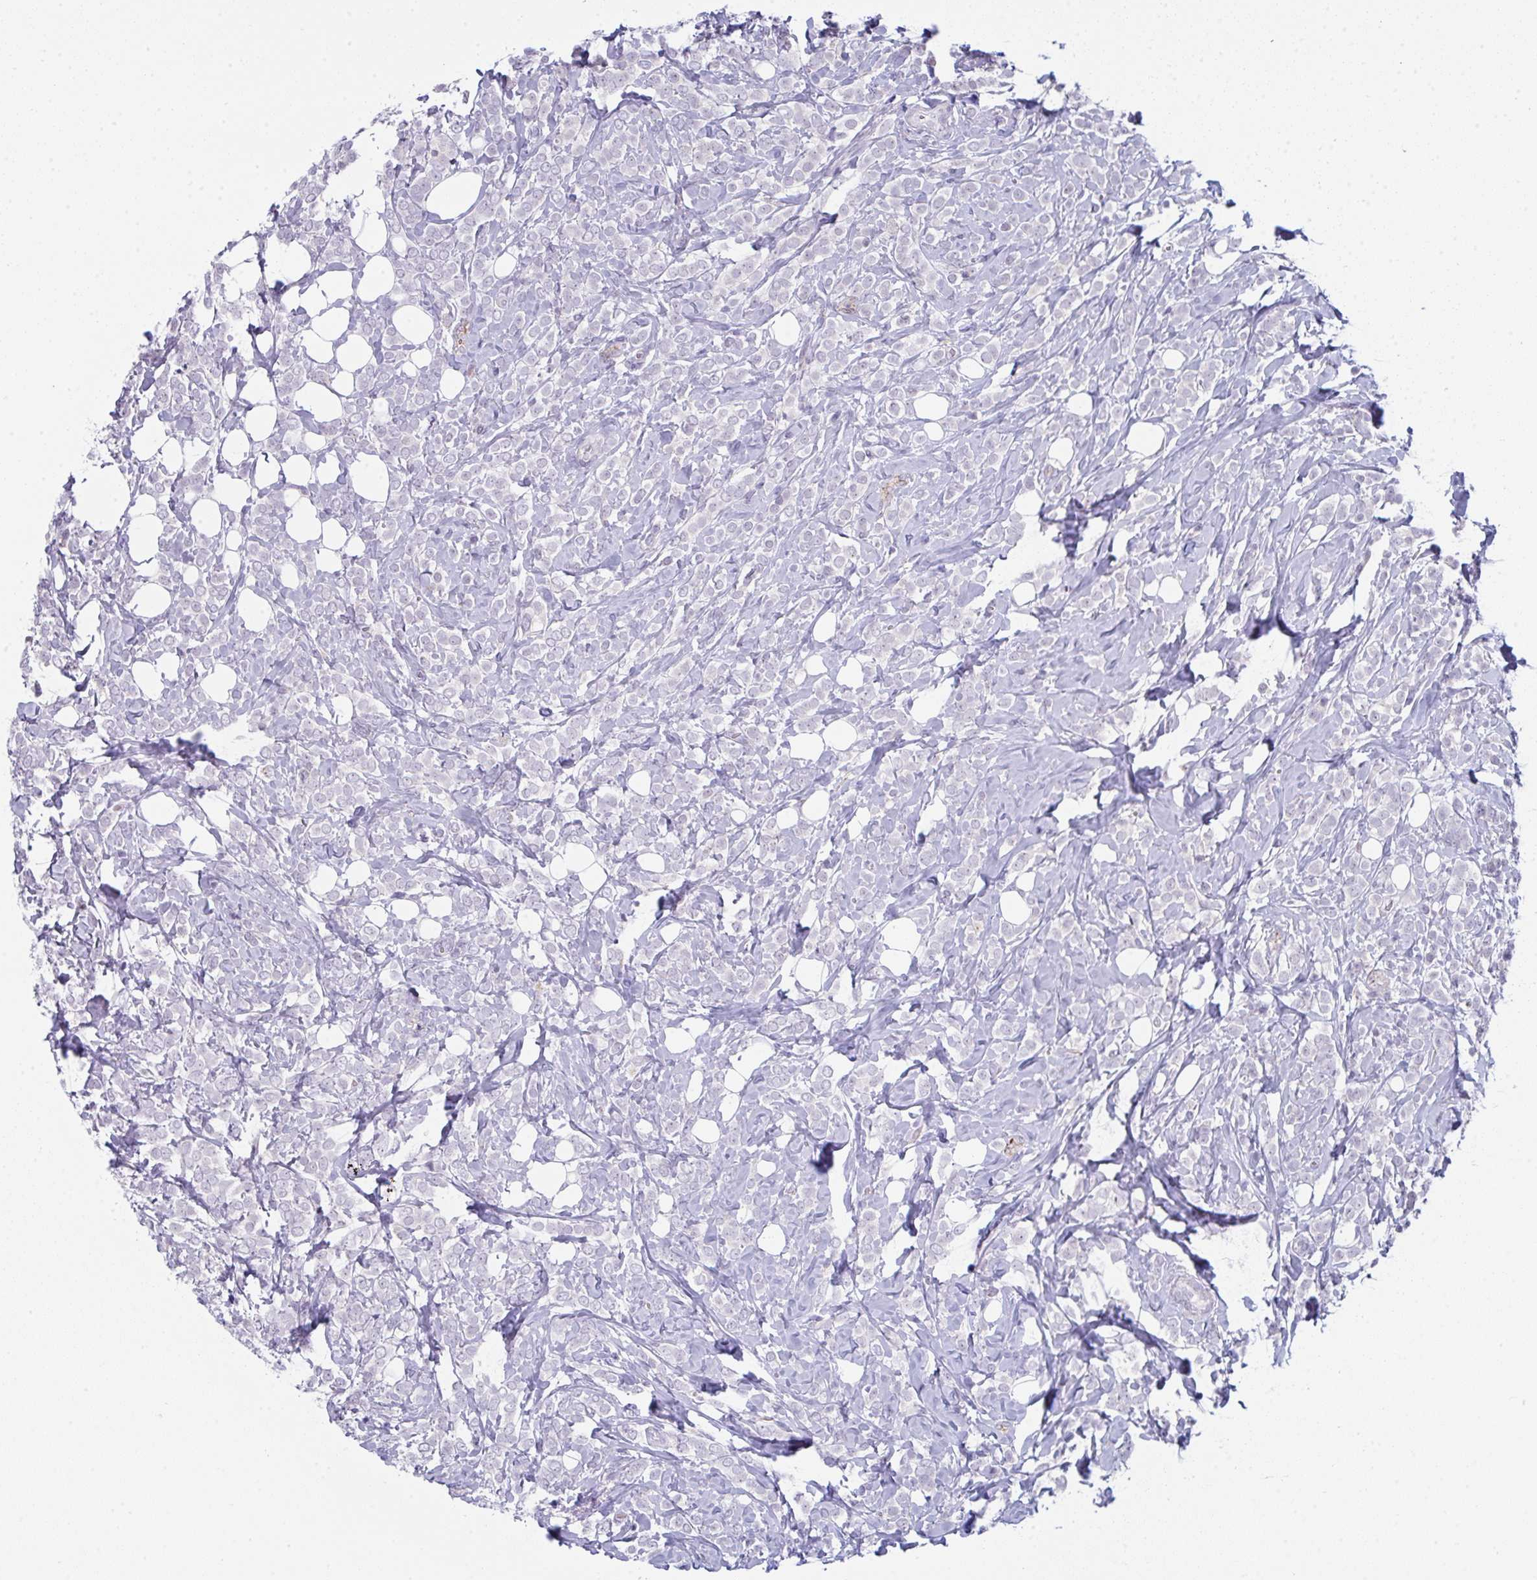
{"staining": {"intensity": "negative", "quantity": "none", "location": "none"}, "tissue": "breast cancer", "cell_type": "Tumor cells", "image_type": "cancer", "snomed": [{"axis": "morphology", "description": "Lobular carcinoma"}, {"axis": "topography", "description": "Breast"}], "caption": "An image of breast lobular carcinoma stained for a protein reveals no brown staining in tumor cells.", "gene": "CD80", "patient": {"sex": "female", "age": 49}}